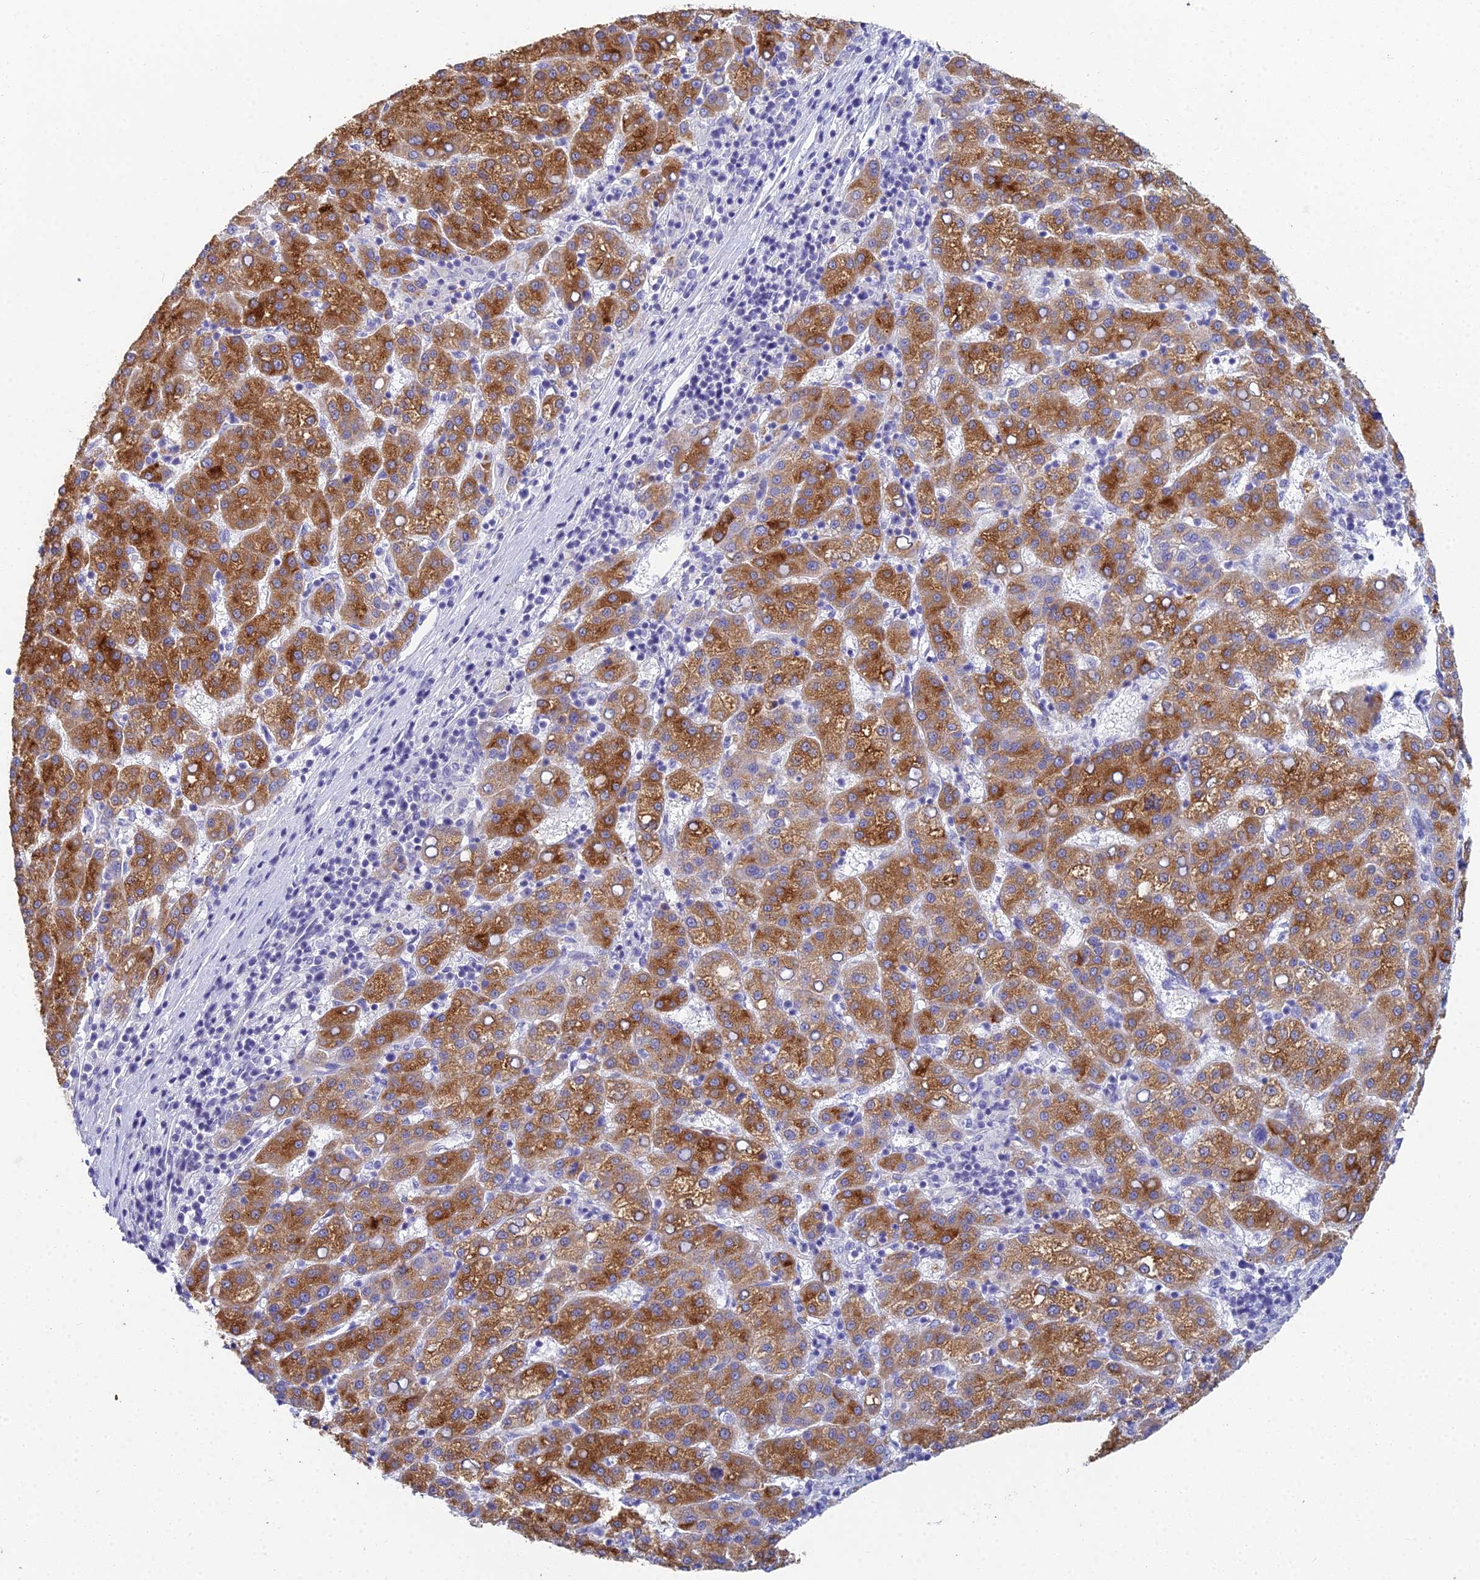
{"staining": {"intensity": "strong", "quantity": ">75%", "location": "cytoplasmic/membranous"}, "tissue": "liver cancer", "cell_type": "Tumor cells", "image_type": "cancer", "snomed": [{"axis": "morphology", "description": "Carcinoma, Hepatocellular, NOS"}, {"axis": "topography", "description": "Liver"}], "caption": "Hepatocellular carcinoma (liver) was stained to show a protein in brown. There is high levels of strong cytoplasmic/membranous staining in approximately >75% of tumor cells.", "gene": "EEF2KMT", "patient": {"sex": "female", "age": 58}}